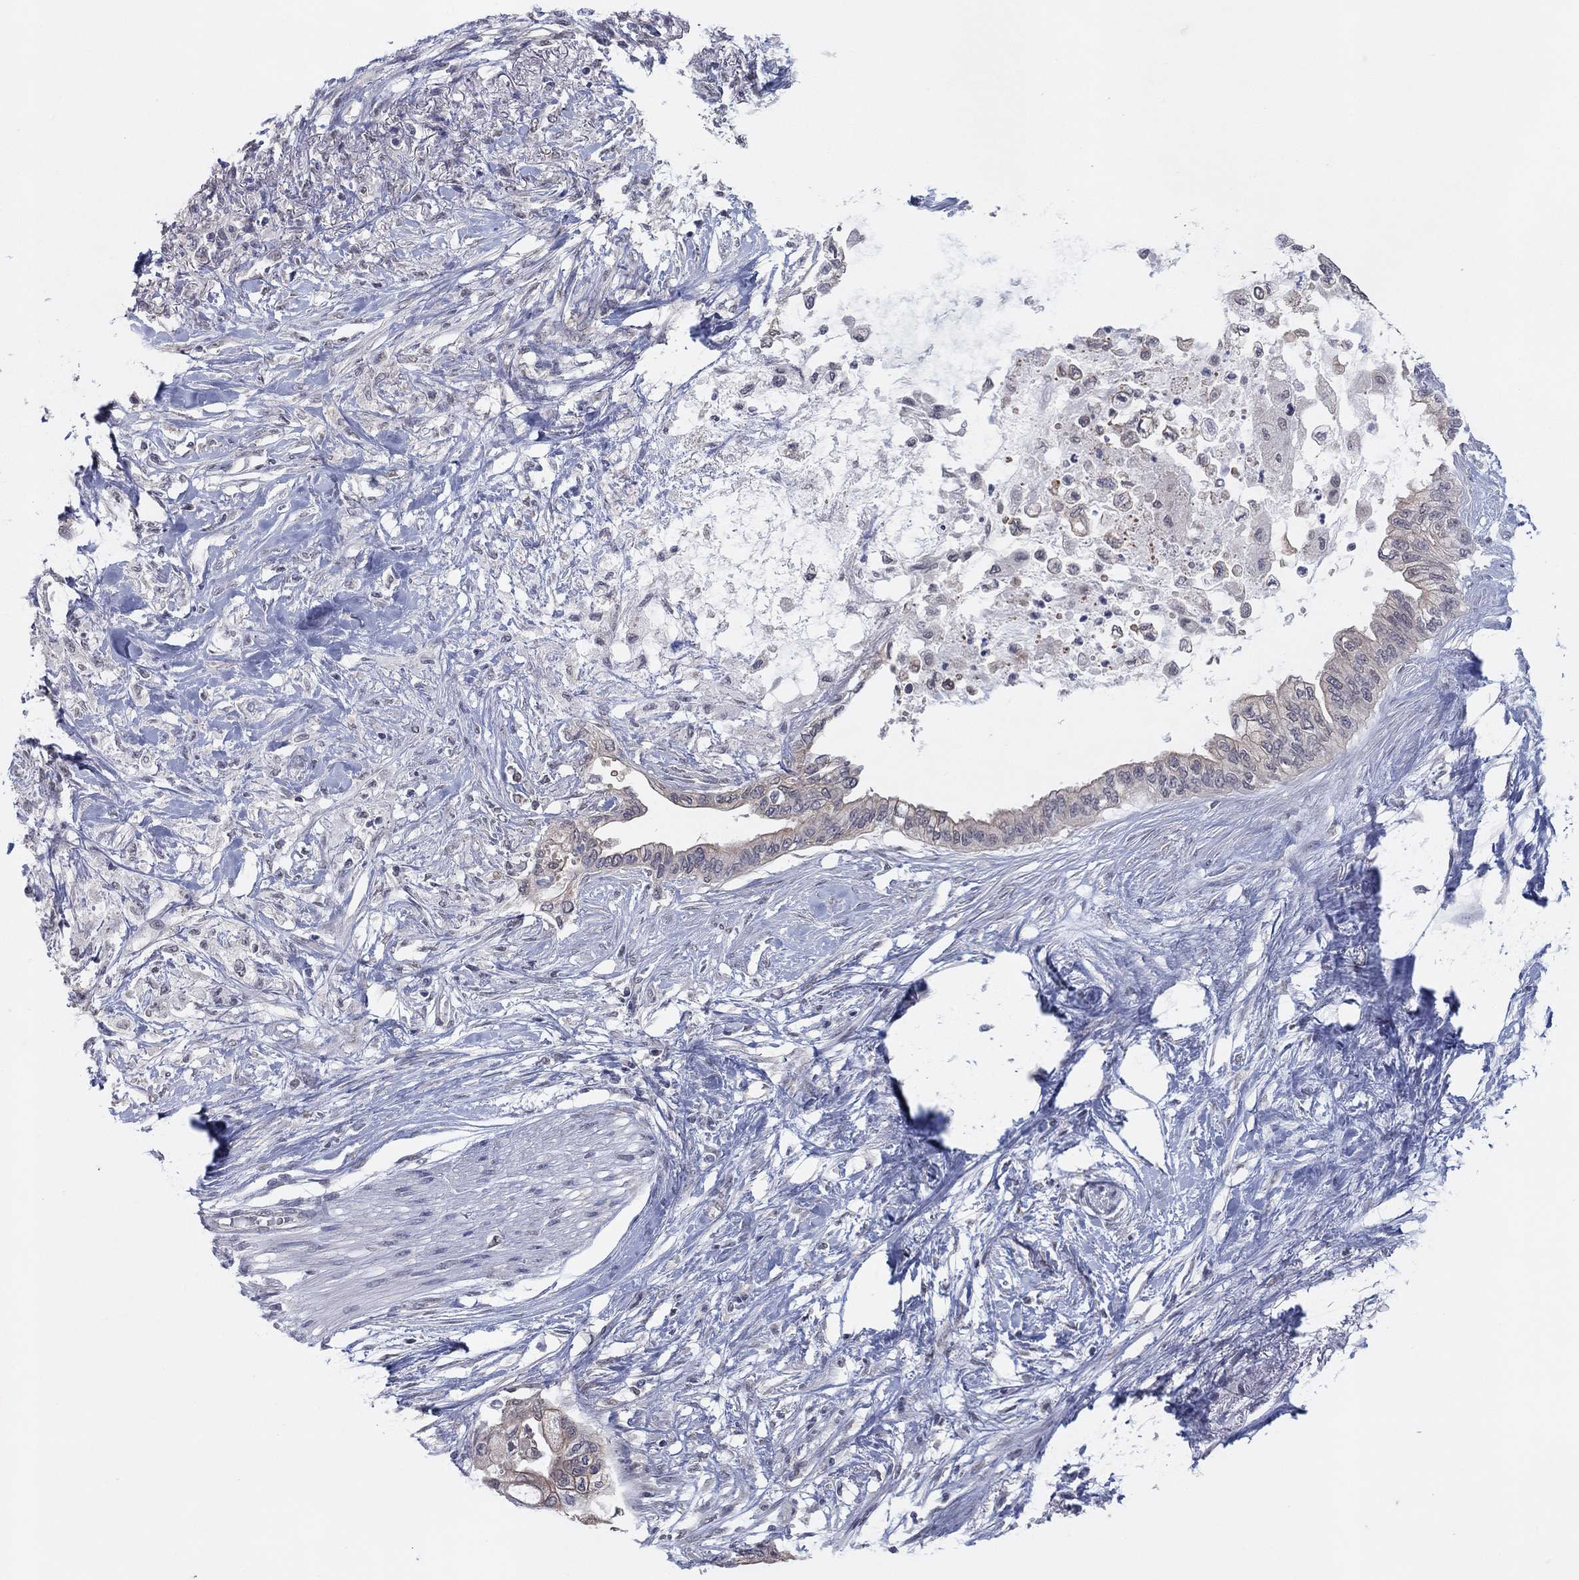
{"staining": {"intensity": "weak", "quantity": "25%-75%", "location": "cytoplasmic/membranous"}, "tissue": "pancreatic cancer", "cell_type": "Tumor cells", "image_type": "cancer", "snomed": [{"axis": "morphology", "description": "Normal tissue, NOS"}, {"axis": "morphology", "description": "Adenocarcinoma, NOS"}, {"axis": "topography", "description": "Pancreas"}, {"axis": "topography", "description": "Duodenum"}], "caption": "Protein staining by IHC reveals weak cytoplasmic/membranous staining in about 25%-75% of tumor cells in pancreatic adenocarcinoma.", "gene": "SLC22A2", "patient": {"sex": "female", "age": 60}}